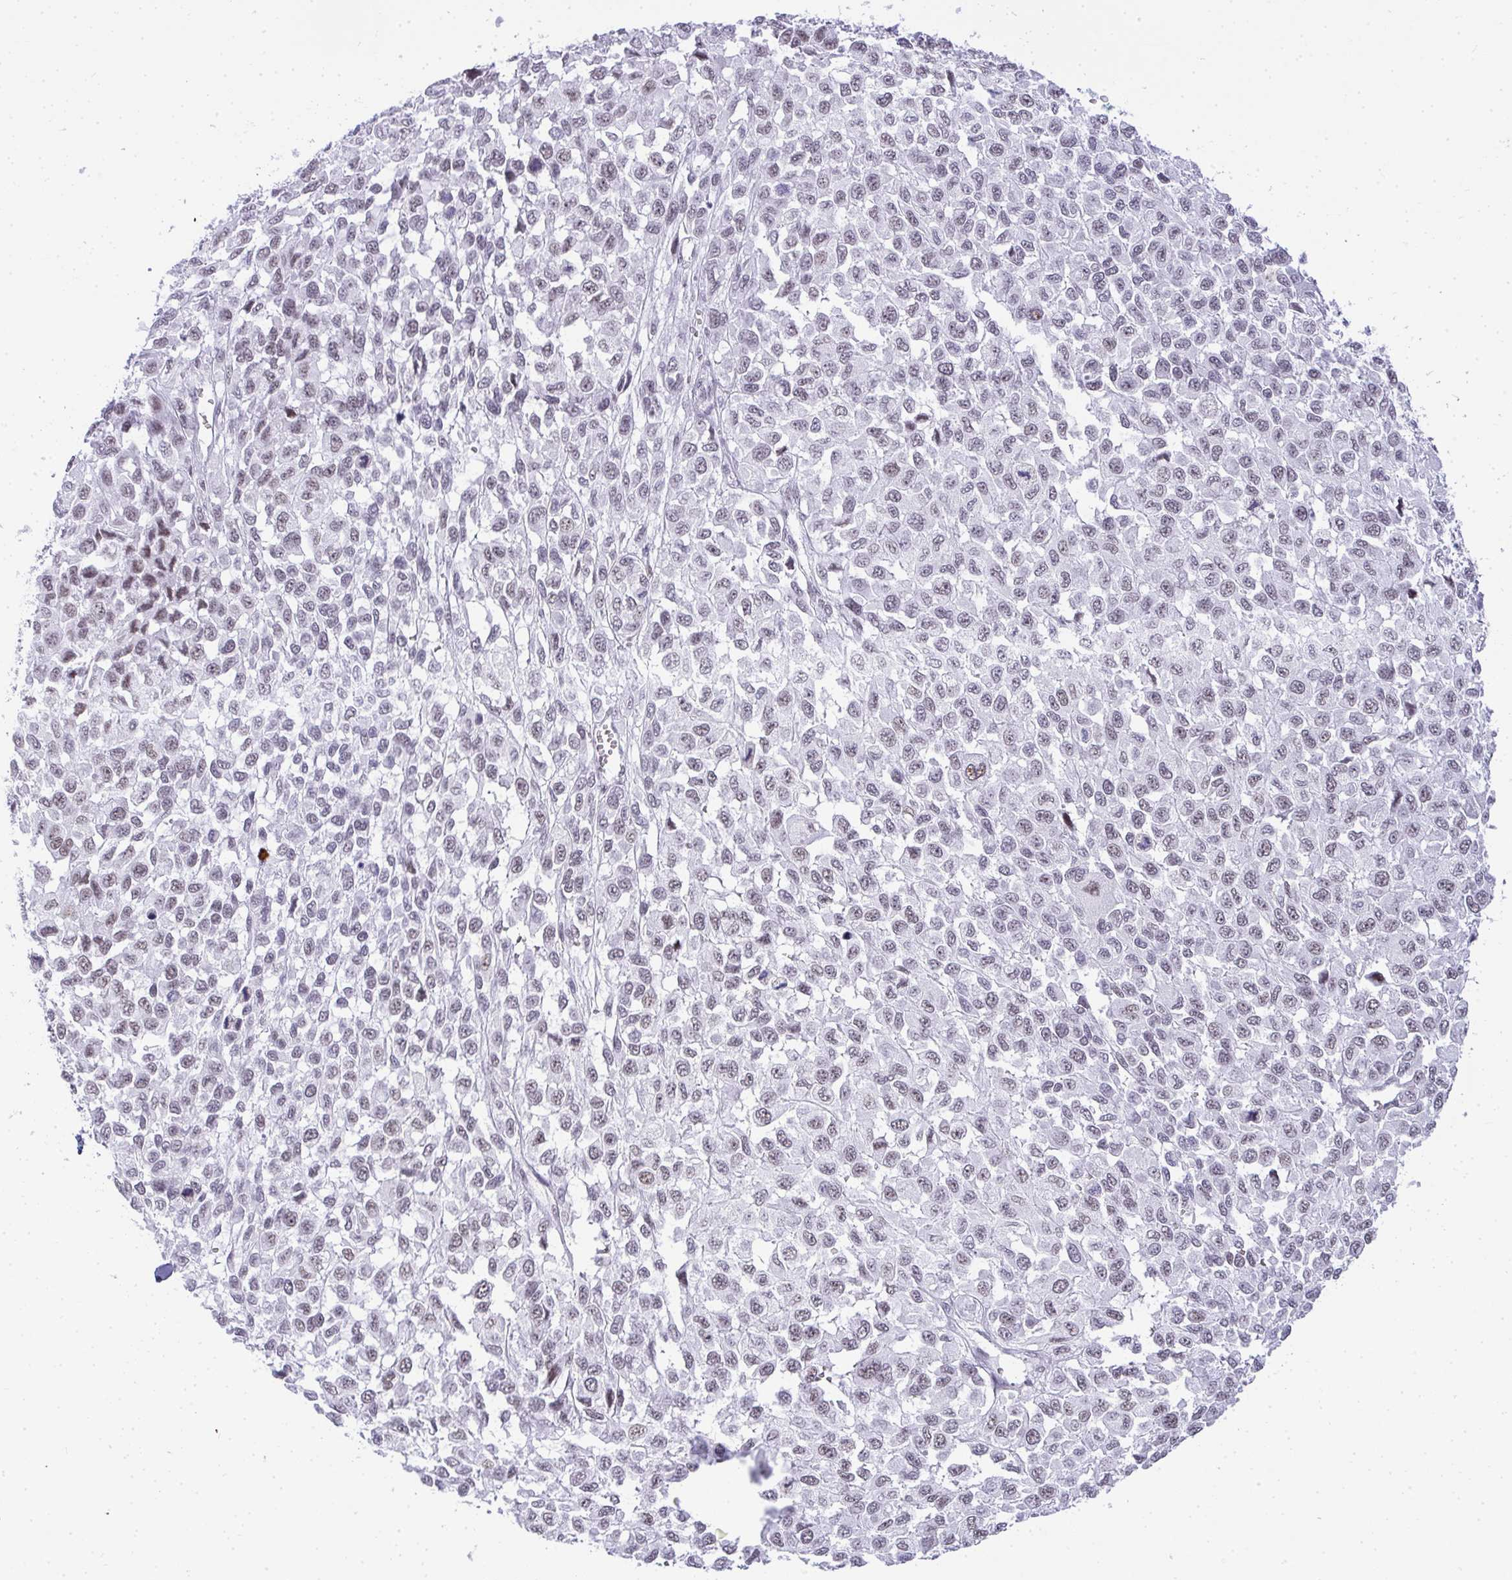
{"staining": {"intensity": "weak", "quantity": "25%-75%", "location": "nuclear"}, "tissue": "melanoma", "cell_type": "Tumor cells", "image_type": "cancer", "snomed": [{"axis": "morphology", "description": "Malignant melanoma, NOS"}, {"axis": "topography", "description": "Skin"}], "caption": "Brown immunohistochemical staining in melanoma displays weak nuclear staining in about 25%-75% of tumor cells.", "gene": "PLA2G1B", "patient": {"sex": "male", "age": 62}}